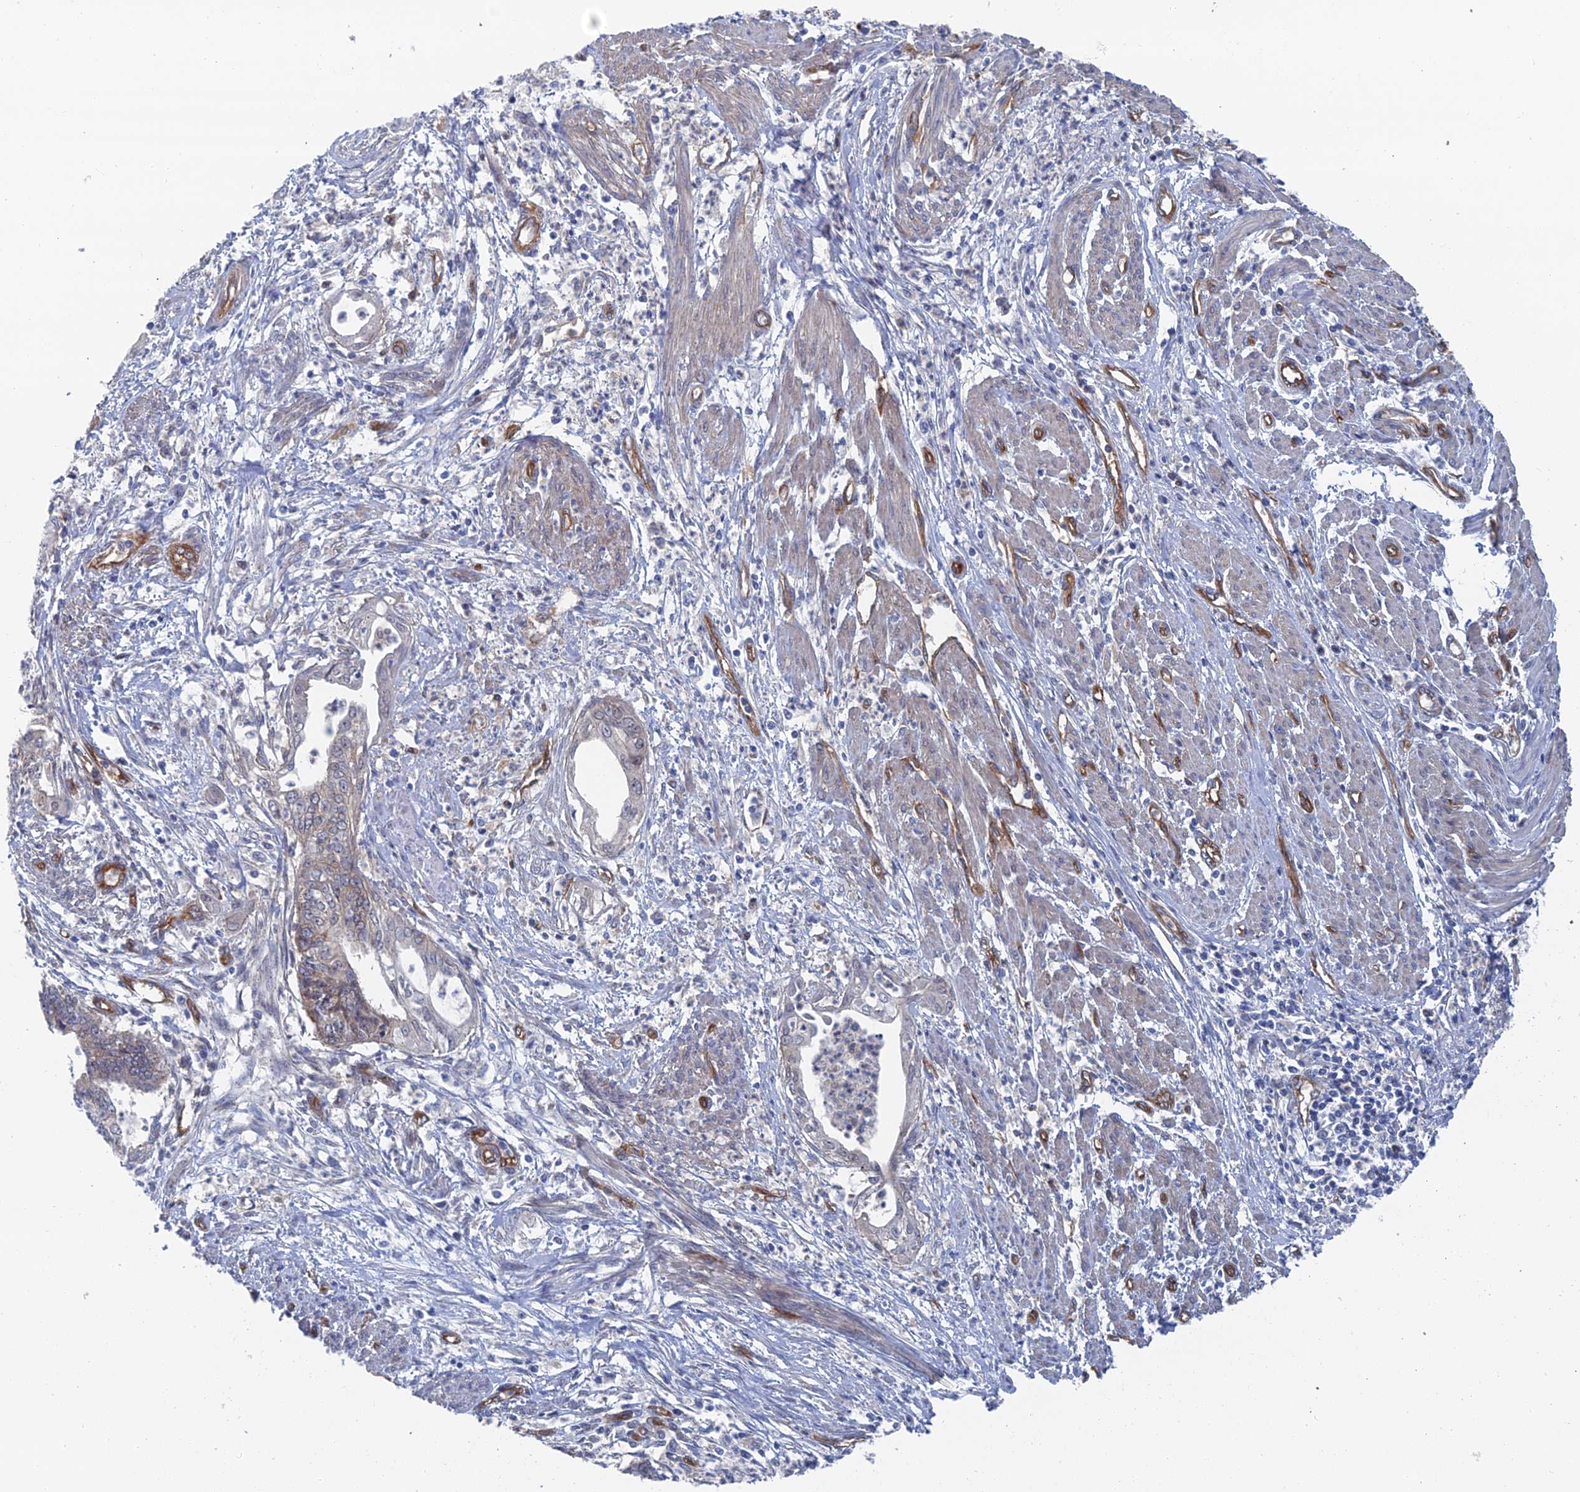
{"staining": {"intensity": "weak", "quantity": "<25%", "location": "cytoplasmic/membranous"}, "tissue": "endometrial cancer", "cell_type": "Tumor cells", "image_type": "cancer", "snomed": [{"axis": "morphology", "description": "Adenocarcinoma, NOS"}, {"axis": "topography", "description": "Endometrium"}], "caption": "A high-resolution image shows immunohistochemistry (IHC) staining of endometrial adenocarcinoma, which reveals no significant positivity in tumor cells. The staining is performed using DAB (3,3'-diaminobenzidine) brown chromogen with nuclei counter-stained in using hematoxylin.", "gene": "ARAP3", "patient": {"sex": "female", "age": 73}}